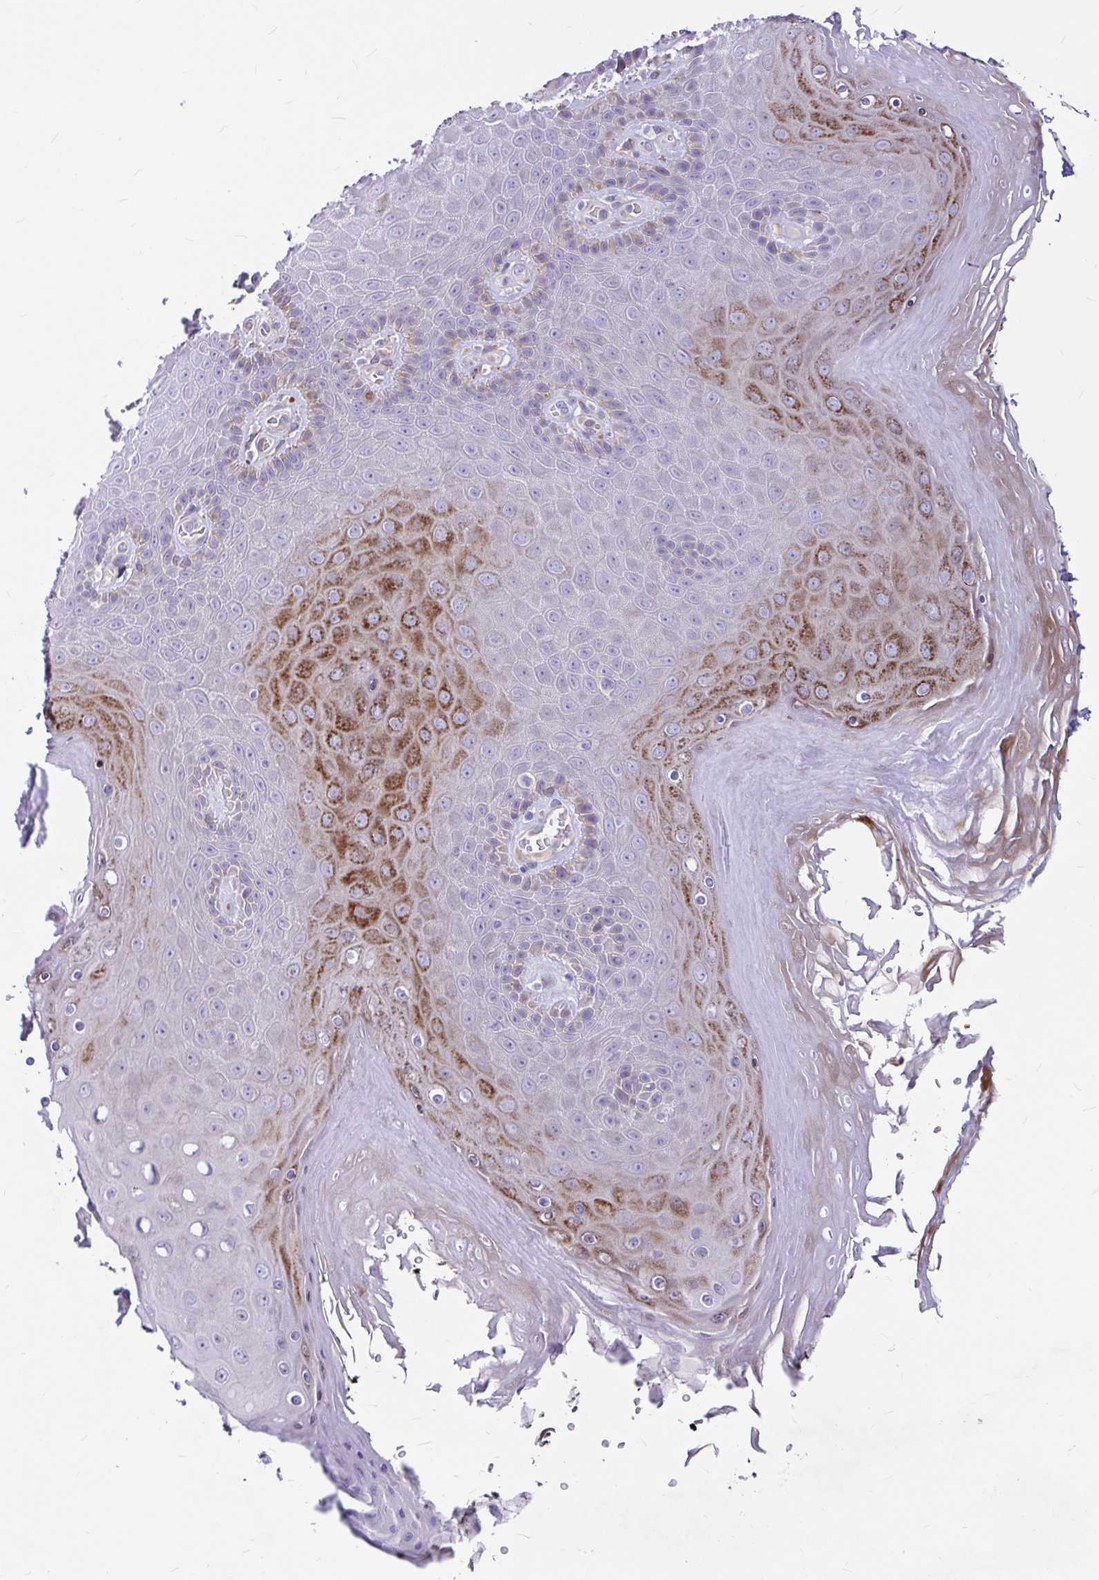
{"staining": {"intensity": "strong", "quantity": "<25%", "location": "cytoplasmic/membranous"}, "tissue": "skin", "cell_type": "Epidermal cells", "image_type": "normal", "snomed": [{"axis": "morphology", "description": "Normal tissue, NOS"}, {"axis": "topography", "description": "Anal"}, {"axis": "topography", "description": "Peripheral nerve tissue"}], "caption": "This is an image of immunohistochemistry (IHC) staining of normal skin, which shows strong positivity in the cytoplasmic/membranous of epidermal cells.", "gene": "GABBR2", "patient": {"sex": "male", "age": 53}}